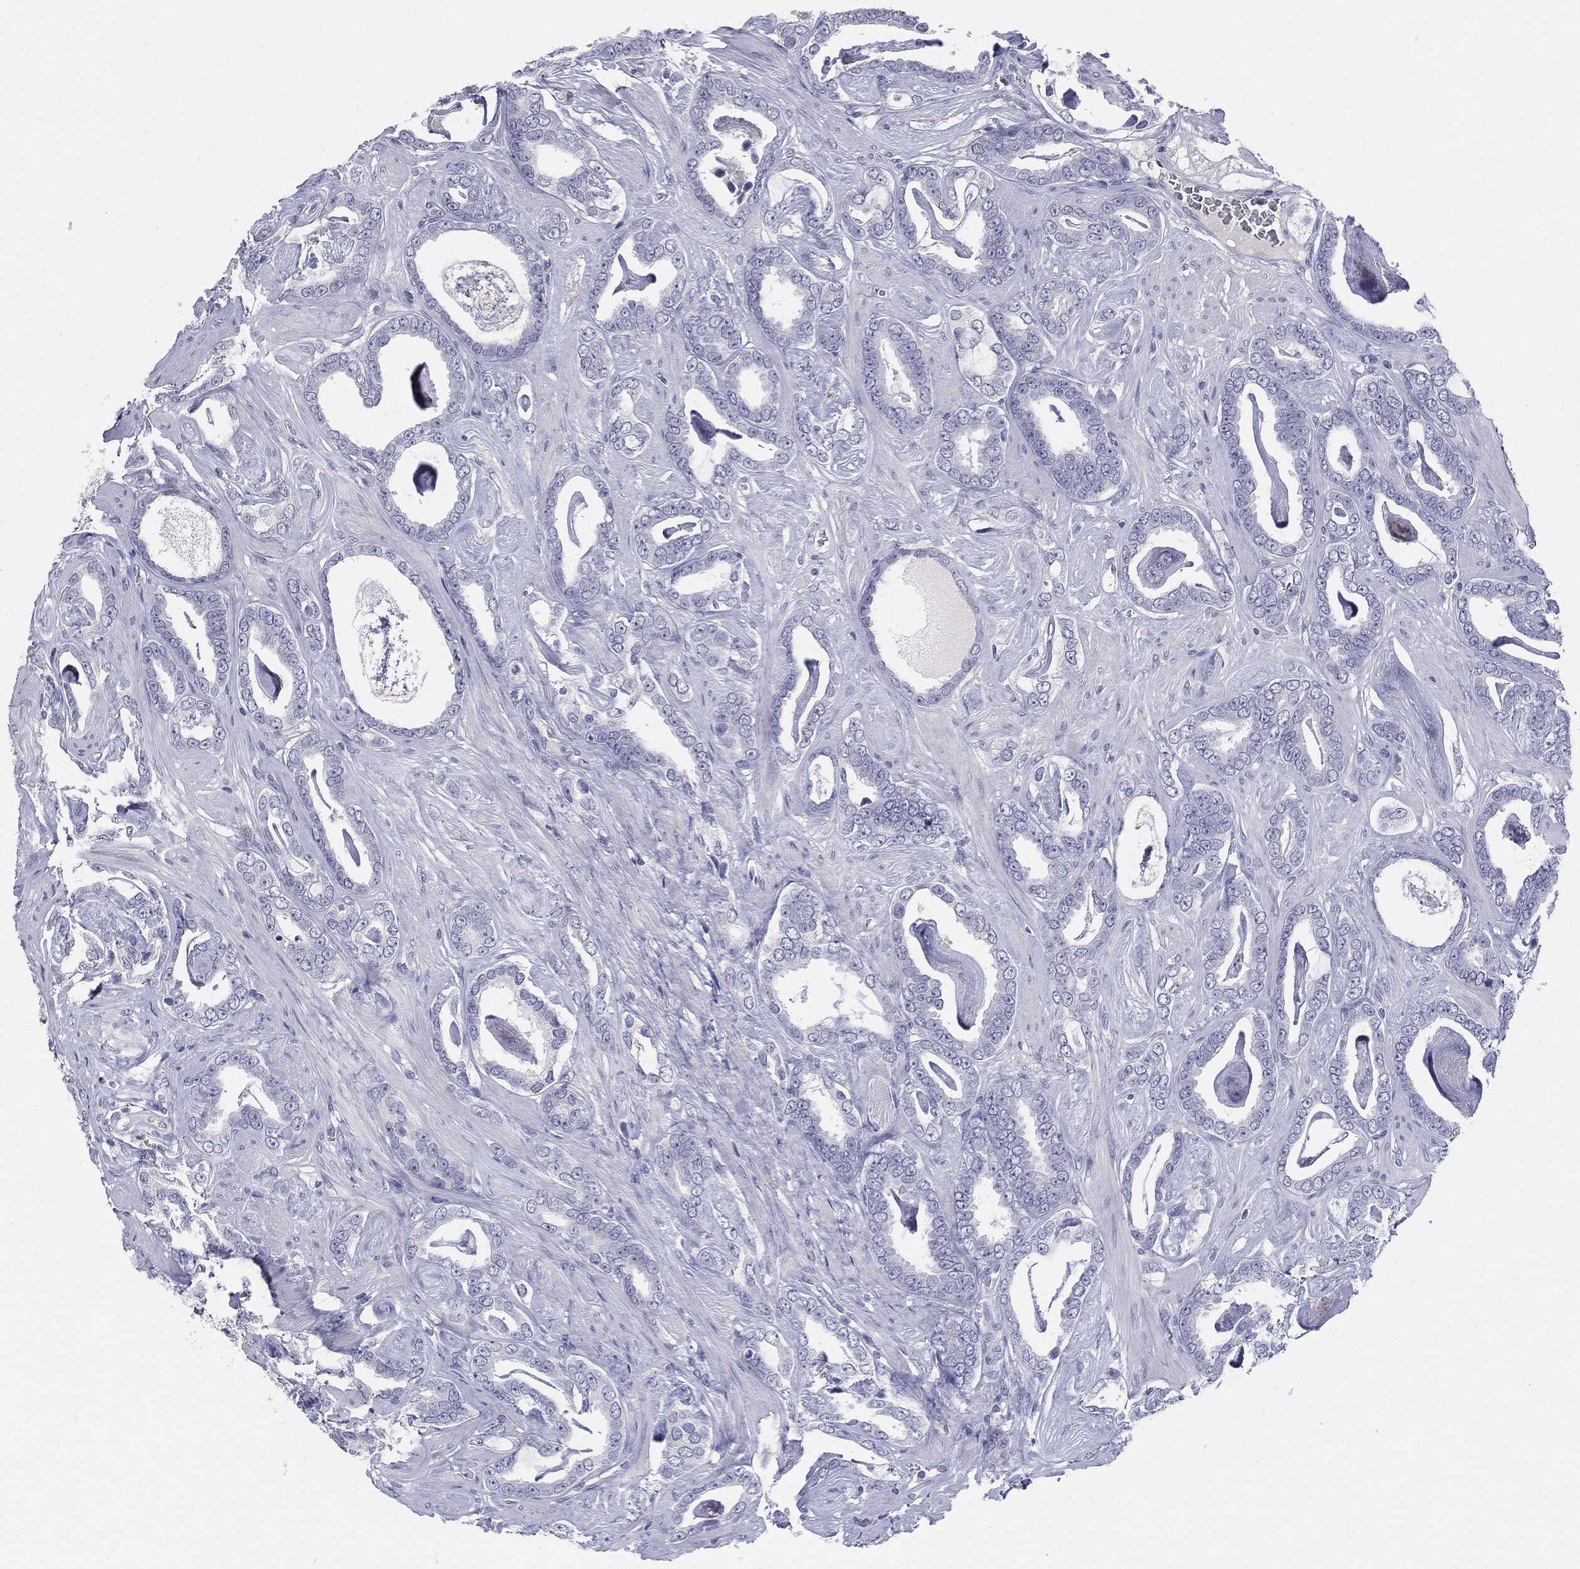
{"staining": {"intensity": "negative", "quantity": "none", "location": "none"}, "tissue": "prostate cancer", "cell_type": "Tumor cells", "image_type": "cancer", "snomed": [{"axis": "morphology", "description": "Adenocarcinoma, High grade"}, {"axis": "topography", "description": "Prostate"}], "caption": "High magnification brightfield microscopy of high-grade adenocarcinoma (prostate) stained with DAB (brown) and counterstained with hematoxylin (blue): tumor cells show no significant positivity.", "gene": "SERPINB4", "patient": {"sex": "male", "age": 63}}